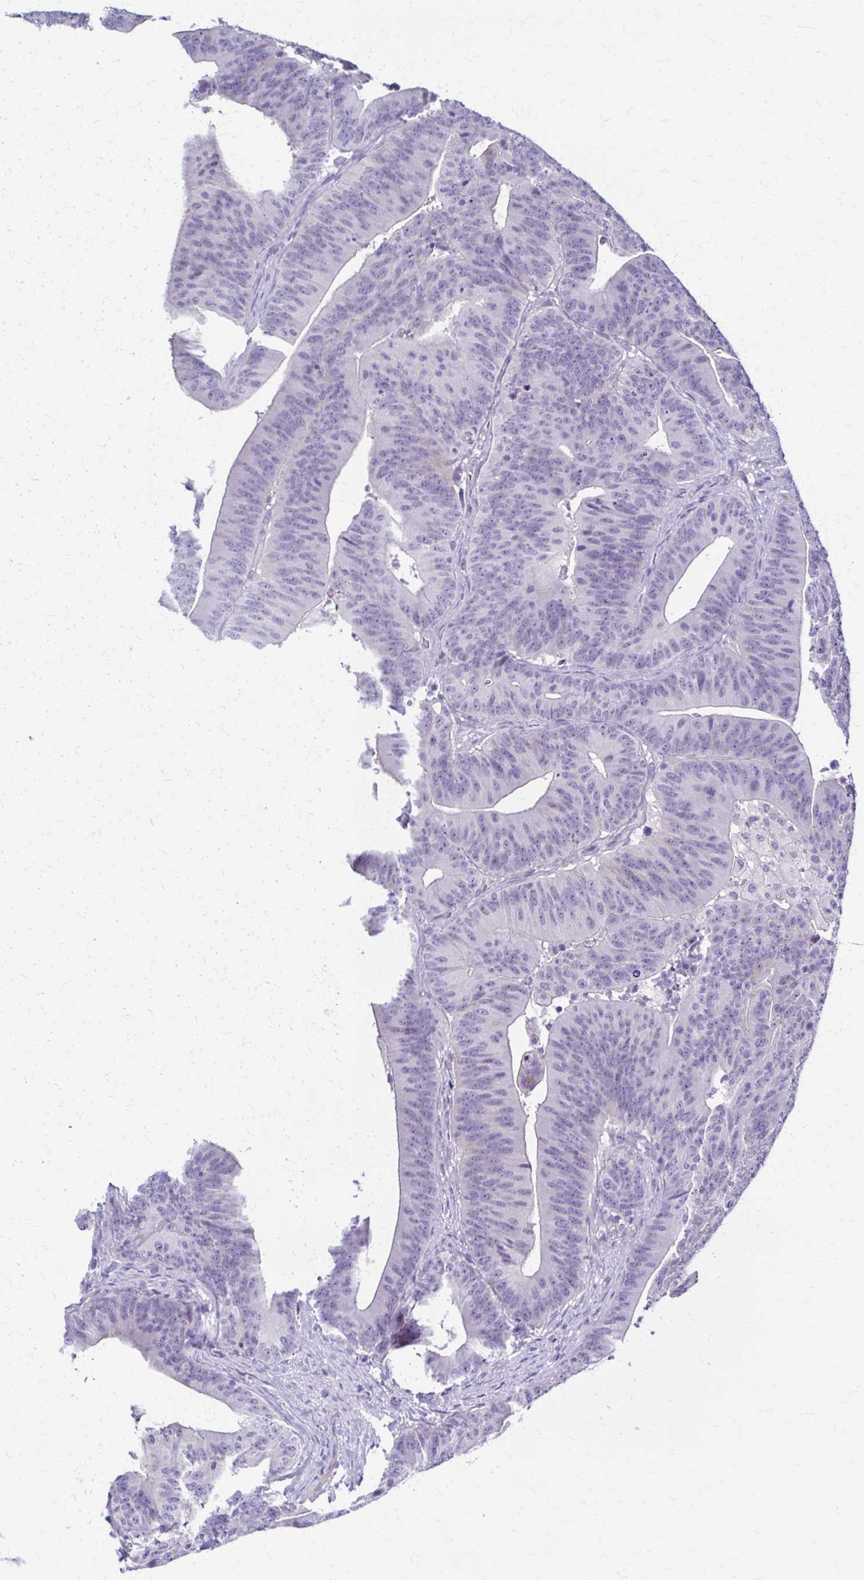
{"staining": {"intensity": "negative", "quantity": "none", "location": "none"}, "tissue": "colorectal cancer", "cell_type": "Tumor cells", "image_type": "cancer", "snomed": [{"axis": "morphology", "description": "Adenocarcinoma, NOS"}, {"axis": "topography", "description": "Colon"}], "caption": "A high-resolution image shows IHC staining of colorectal cancer (adenocarcinoma), which demonstrates no significant expression in tumor cells.", "gene": "RHOBTB2", "patient": {"sex": "female", "age": 78}}